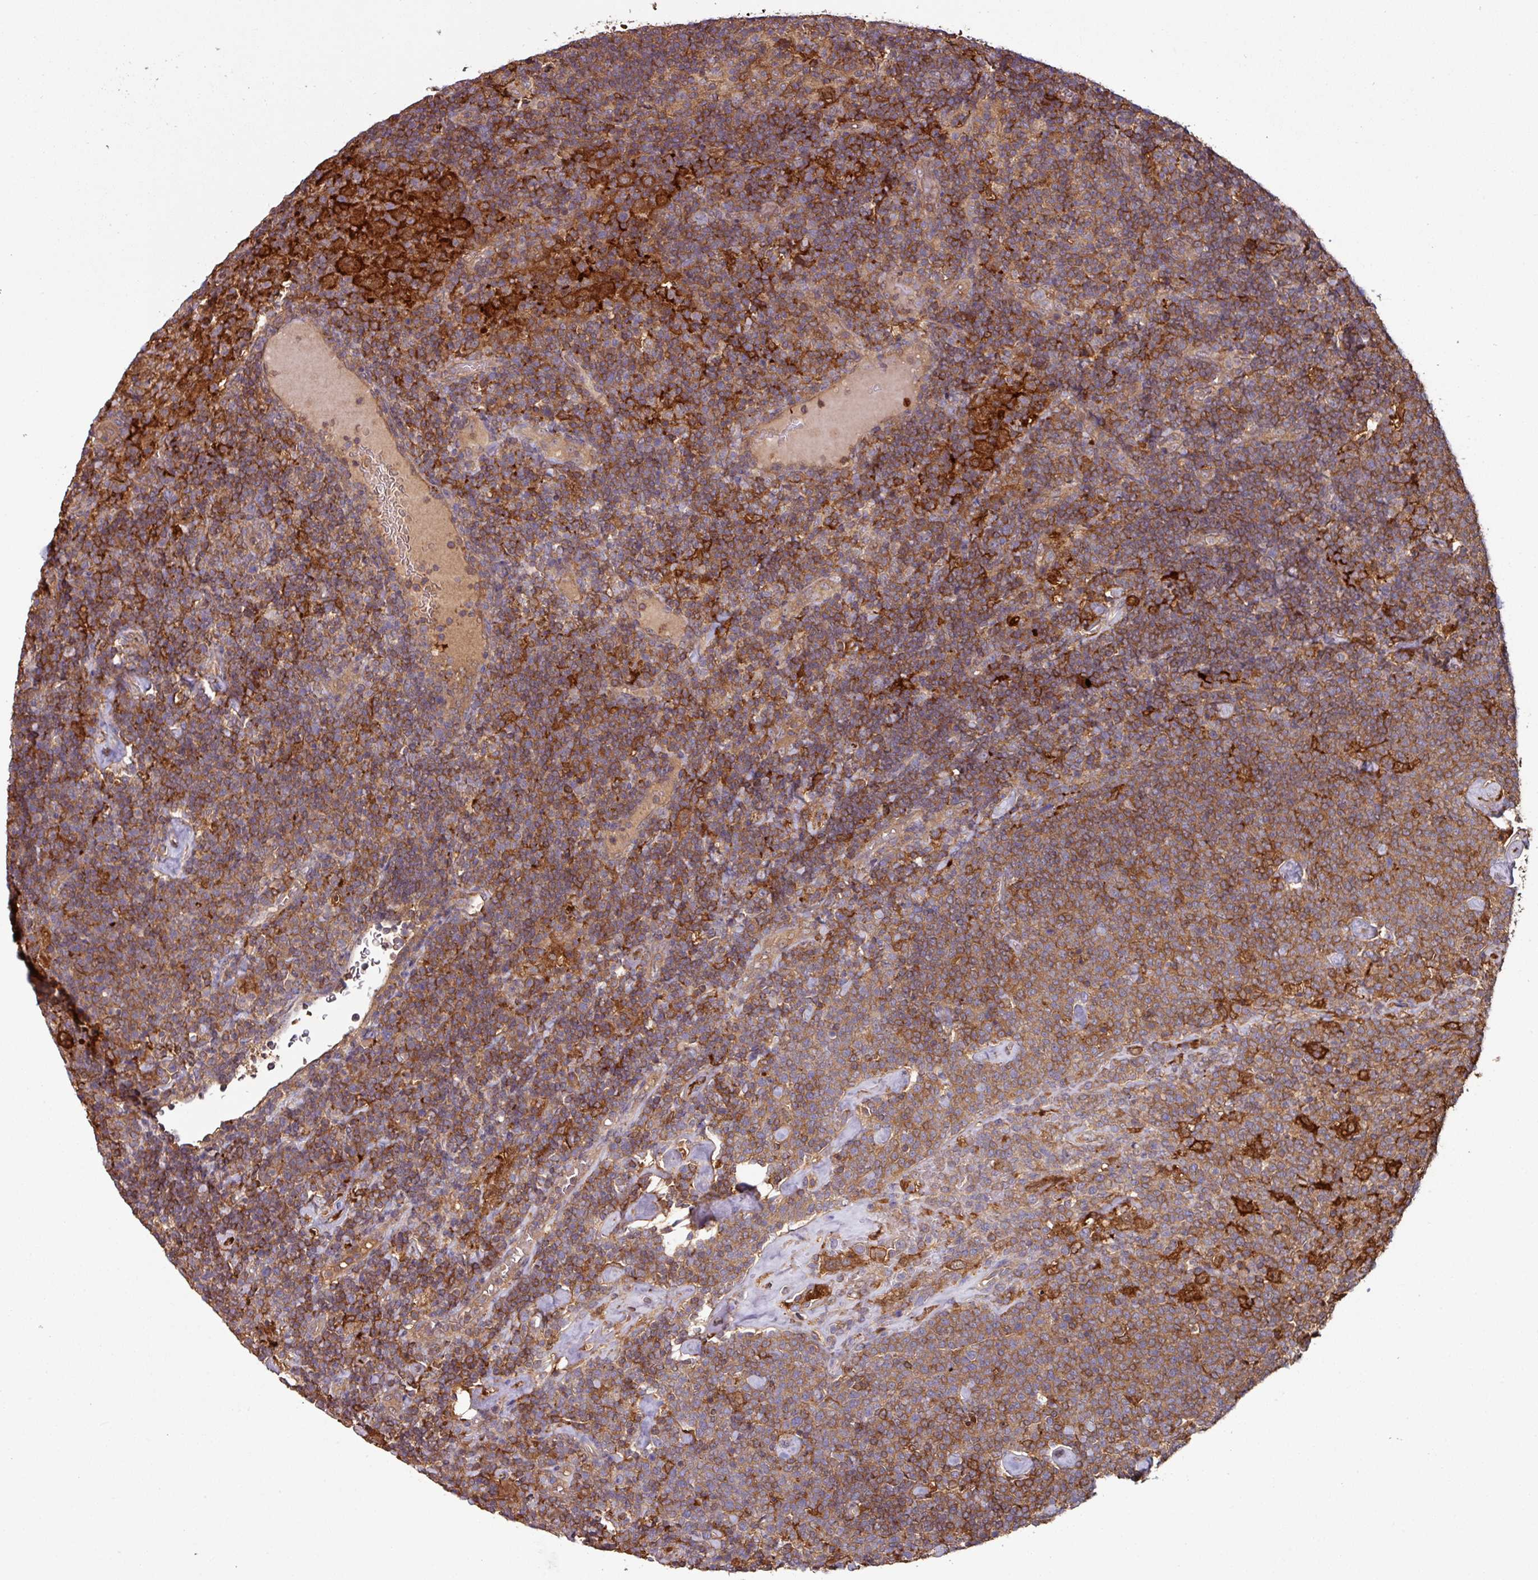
{"staining": {"intensity": "strong", "quantity": "25%-75%", "location": "cytoplasmic/membranous"}, "tissue": "lymphoma", "cell_type": "Tumor cells", "image_type": "cancer", "snomed": [{"axis": "morphology", "description": "Malignant lymphoma, non-Hodgkin's type, High grade"}, {"axis": "topography", "description": "Lymph node"}], "caption": "Brown immunohistochemical staining in lymphoma exhibits strong cytoplasmic/membranous positivity in approximately 25%-75% of tumor cells.", "gene": "GNPDA1", "patient": {"sex": "male", "age": 61}}